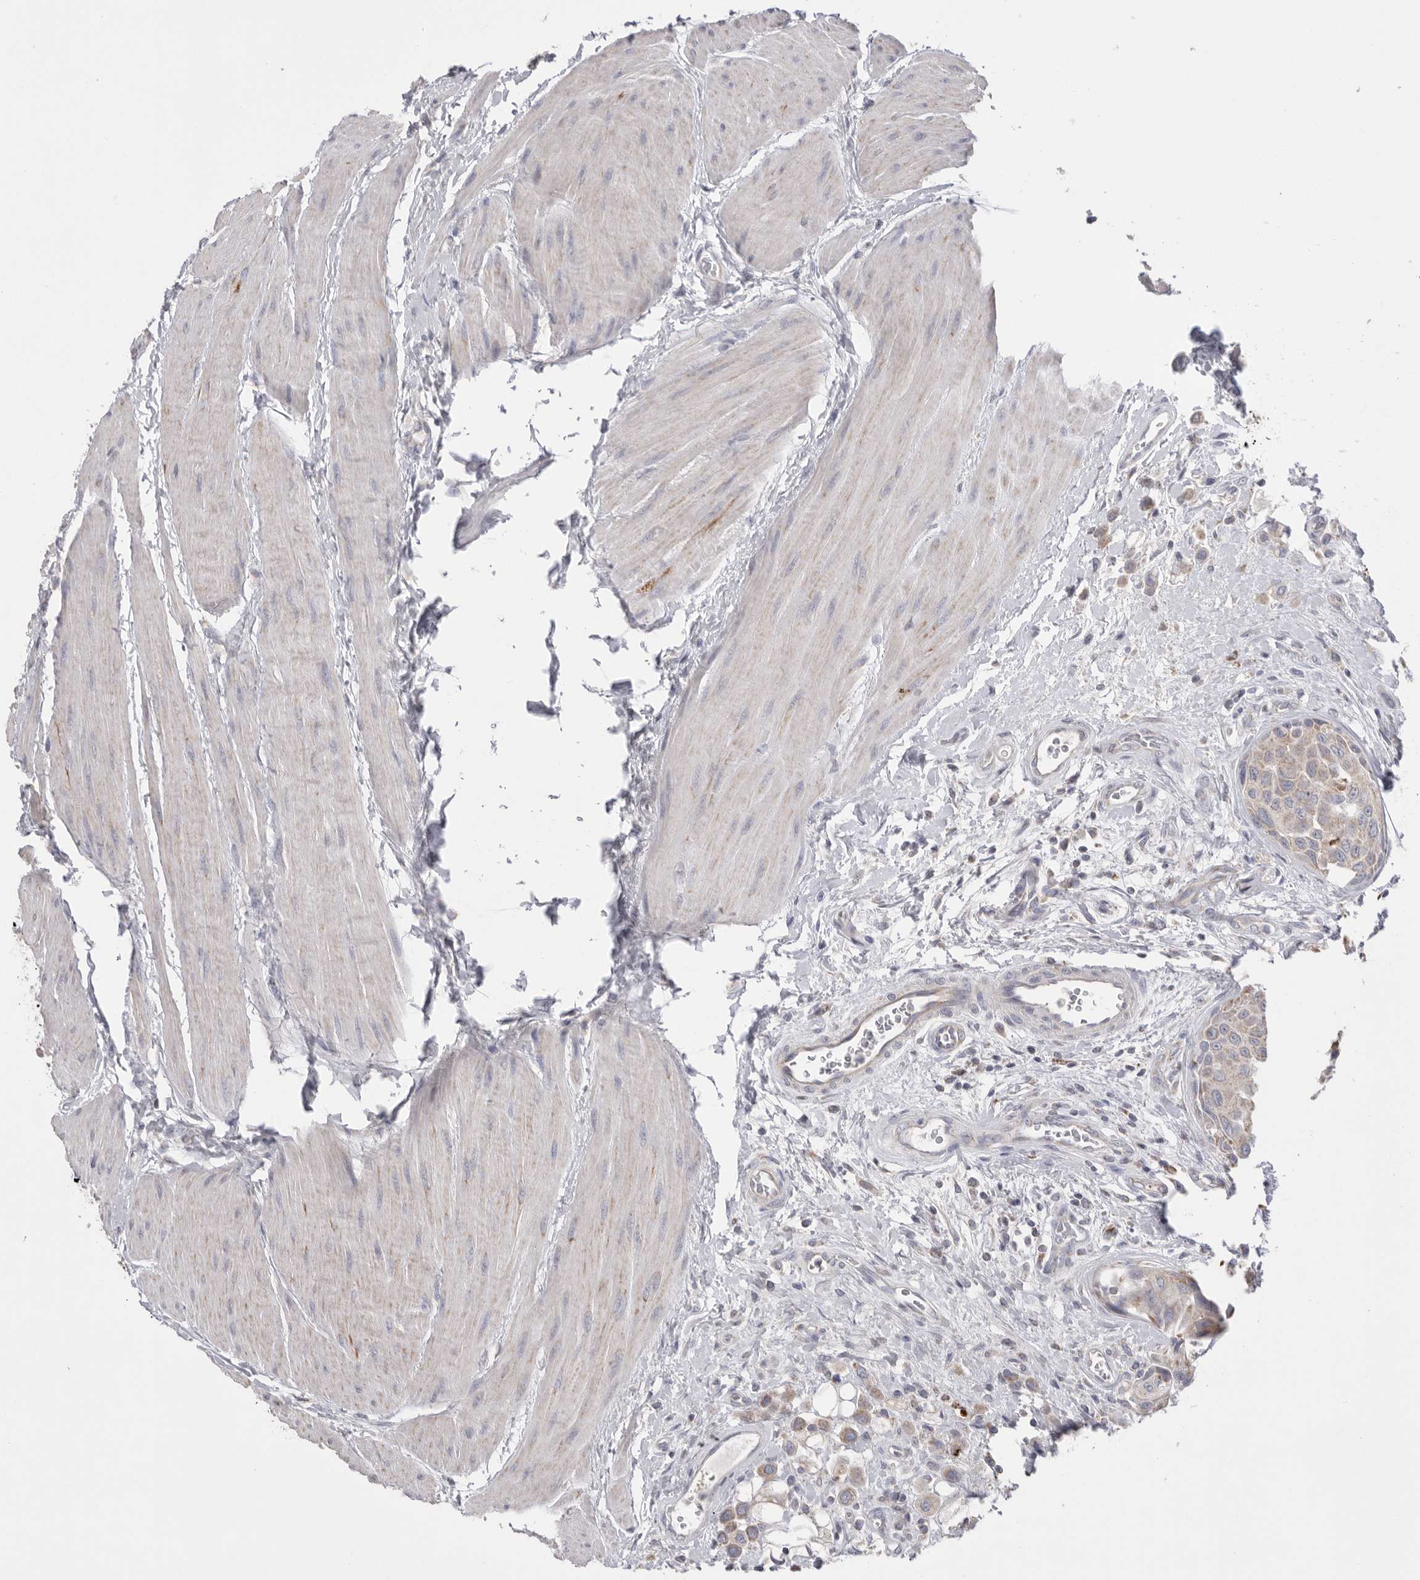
{"staining": {"intensity": "weak", "quantity": "<25%", "location": "cytoplasmic/membranous"}, "tissue": "urothelial cancer", "cell_type": "Tumor cells", "image_type": "cancer", "snomed": [{"axis": "morphology", "description": "Urothelial carcinoma, High grade"}, {"axis": "topography", "description": "Urinary bladder"}], "caption": "The histopathology image demonstrates no significant staining in tumor cells of urothelial cancer. (Stains: DAB (3,3'-diaminobenzidine) immunohistochemistry (IHC) with hematoxylin counter stain, Microscopy: brightfield microscopy at high magnification).", "gene": "VDAC3", "patient": {"sex": "male", "age": 50}}